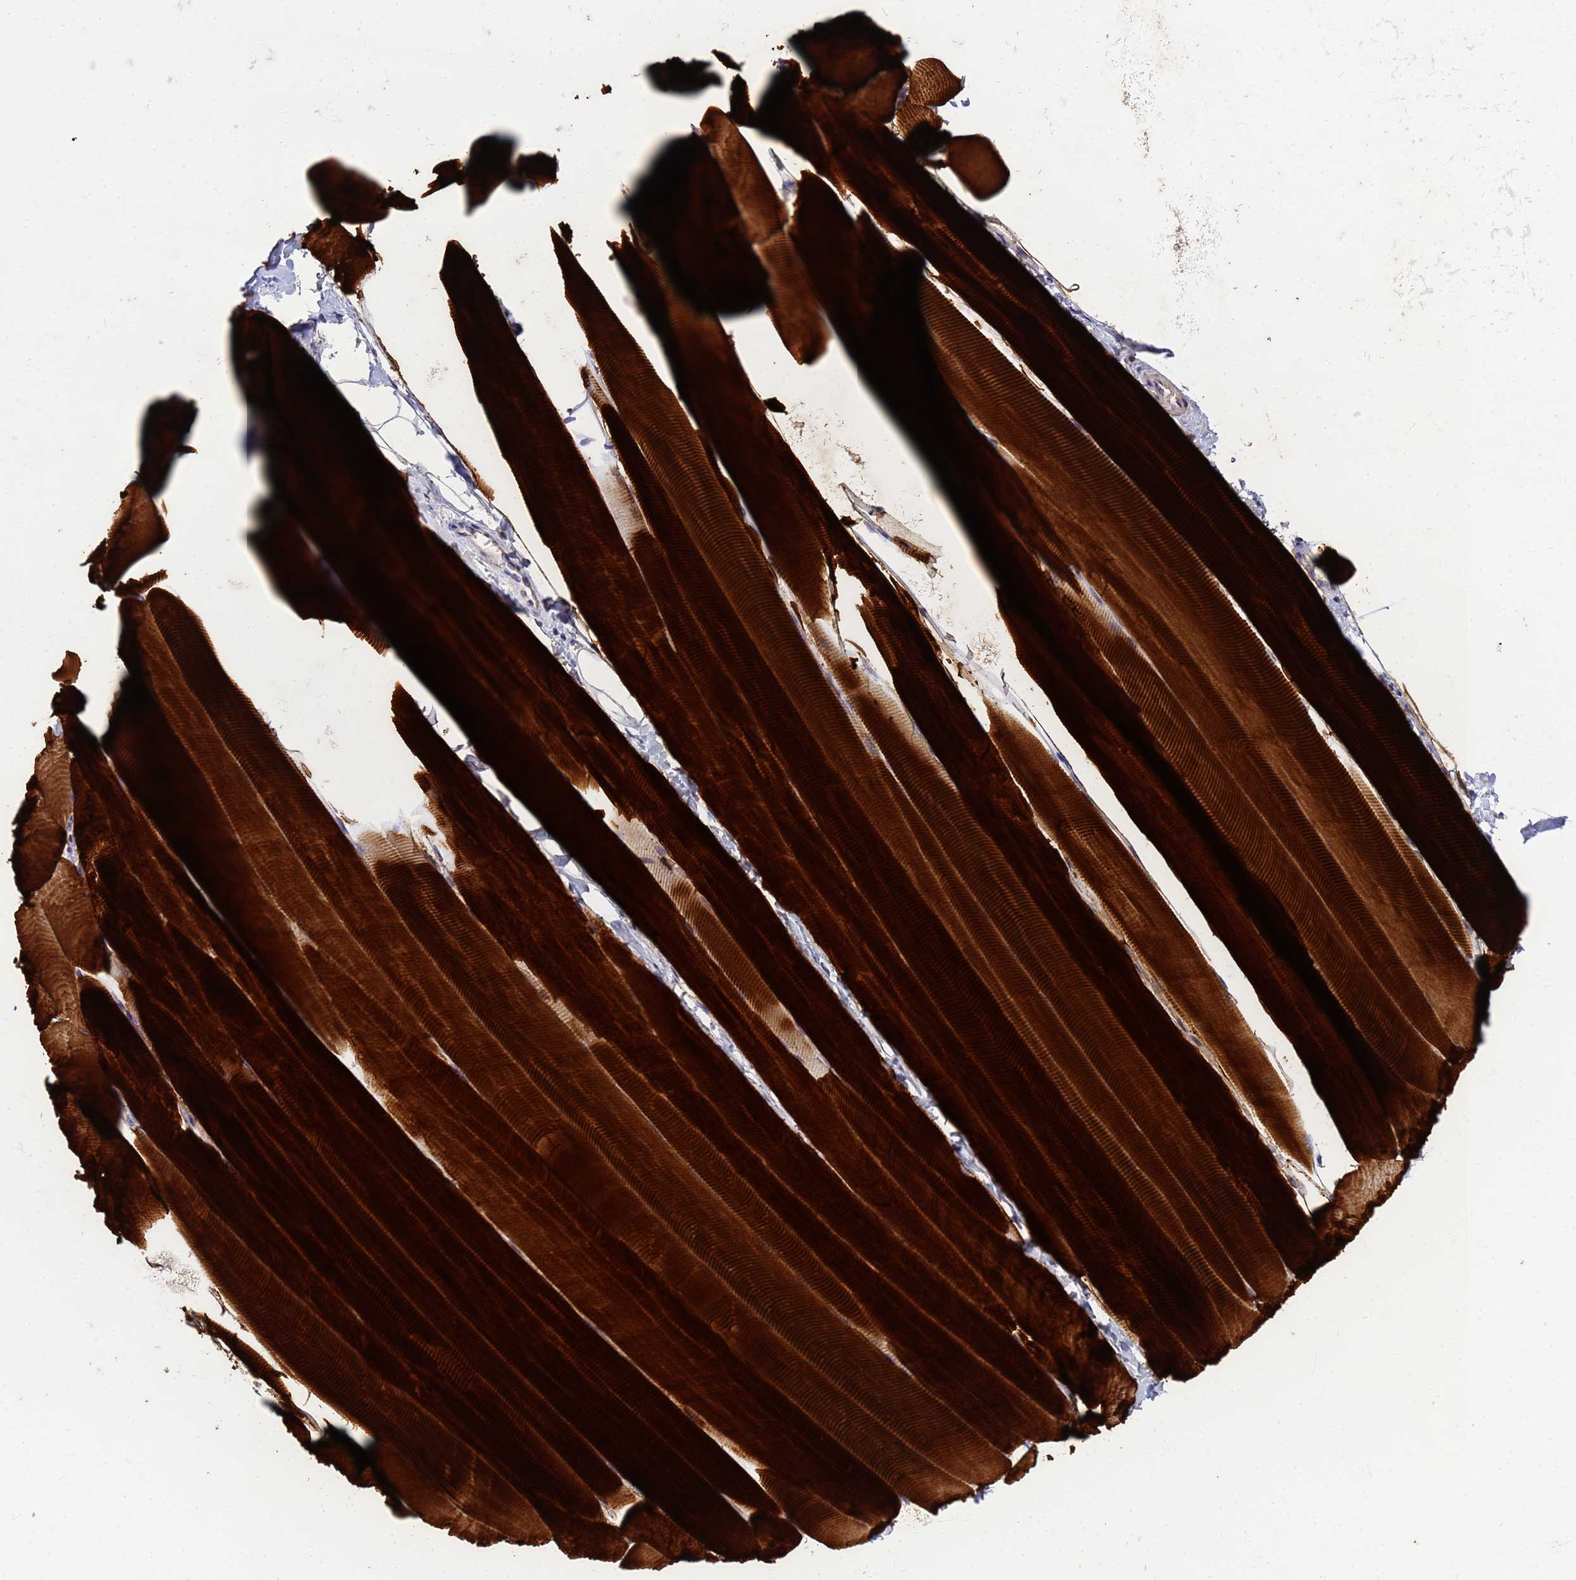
{"staining": {"intensity": "strong", "quantity": ">75%", "location": "cytoplasmic/membranous"}, "tissue": "skeletal muscle", "cell_type": "Myocytes", "image_type": "normal", "snomed": [{"axis": "morphology", "description": "Normal tissue, NOS"}, {"axis": "topography", "description": "Skeletal muscle"}], "caption": "IHC (DAB) staining of benign human skeletal muscle displays strong cytoplasmic/membranous protein staining in about >75% of myocytes. (brown staining indicates protein expression, while blue staining denotes nuclei).", "gene": "CDC34", "patient": {"sex": "male", "age": 25}}